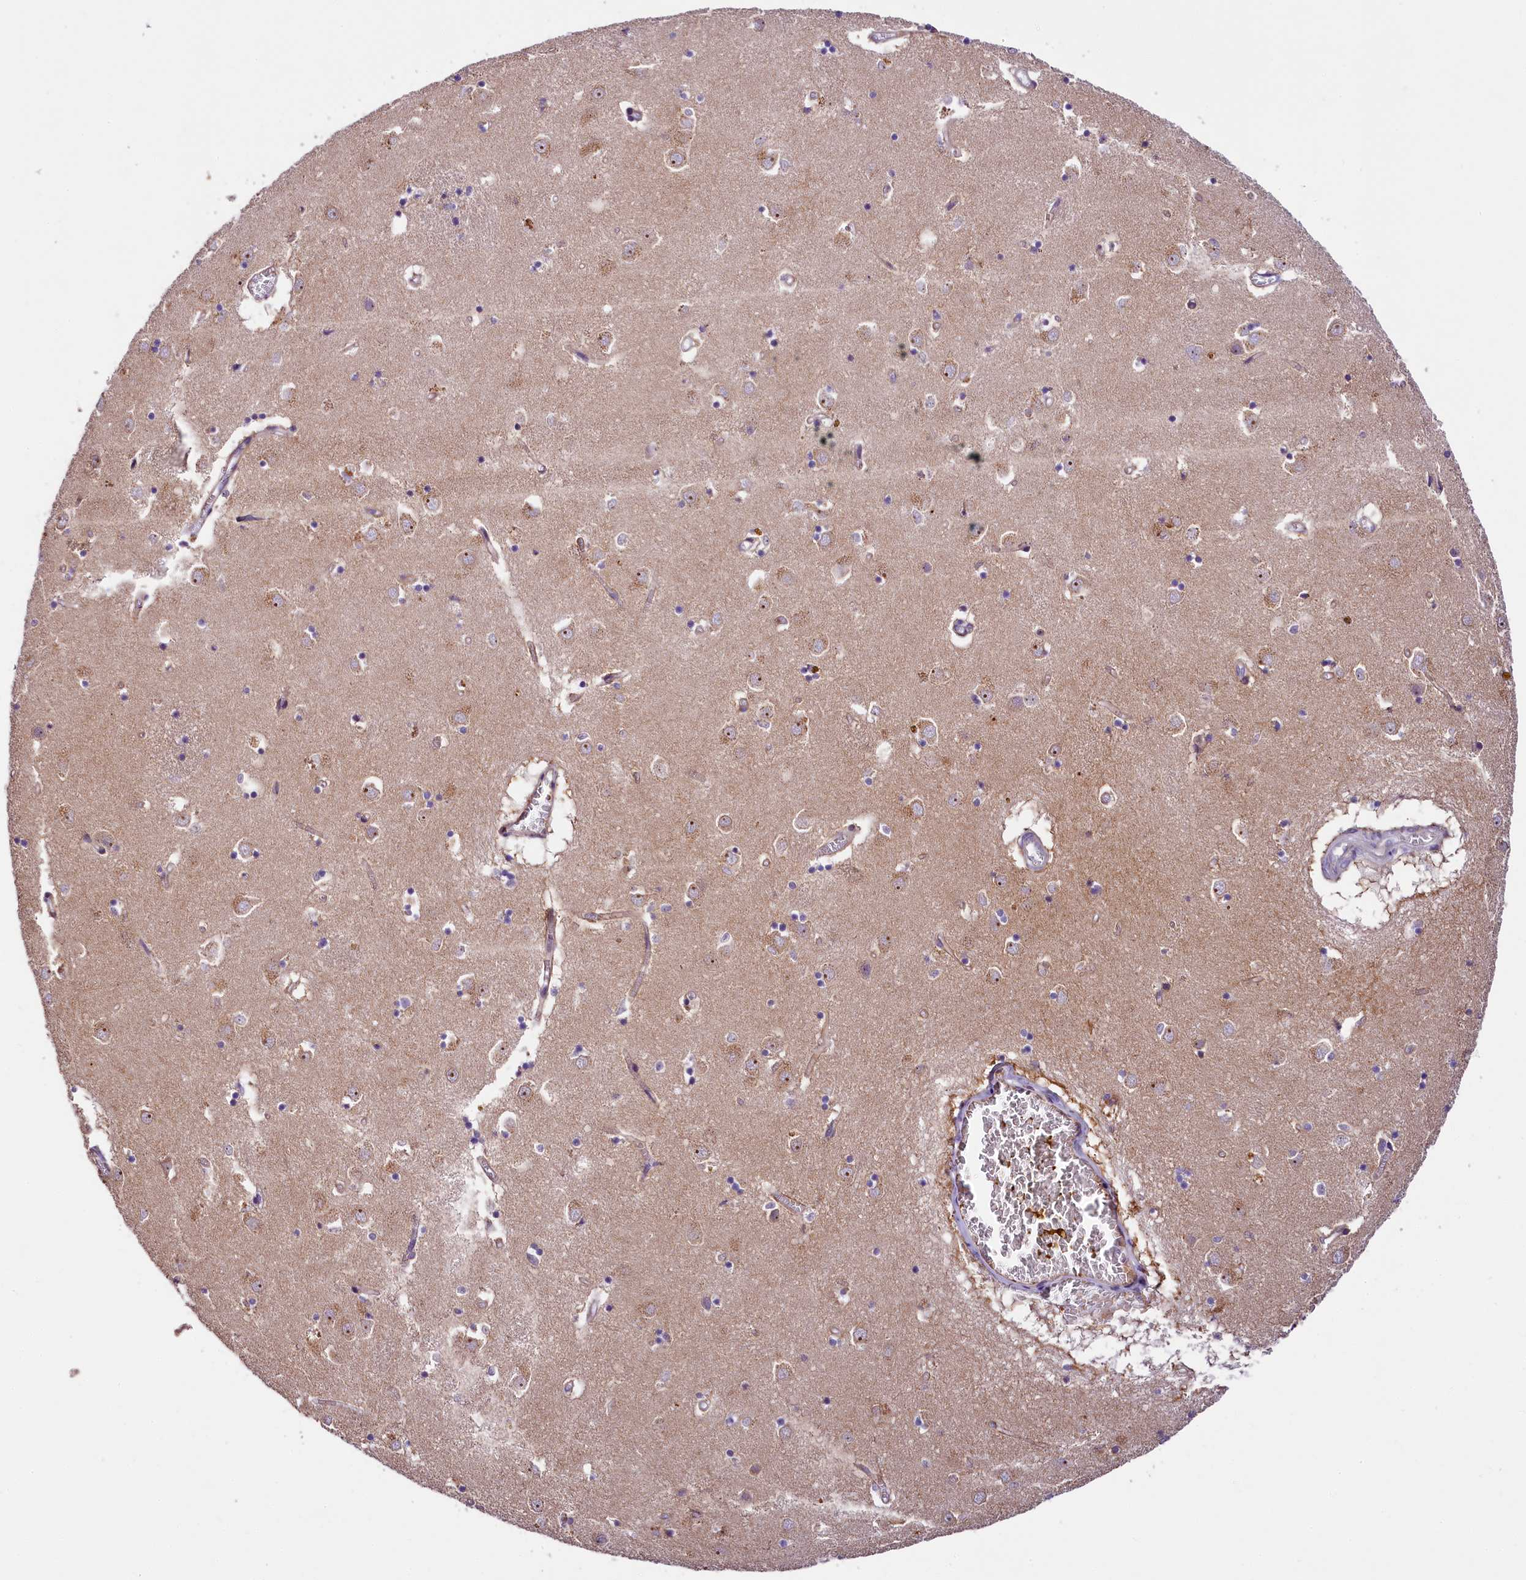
{"staining": {"intensity": "negative", "quantity": "none", "location": "none"}, "tissue": "caudate", "cell_type": "Glial cells", "image_type": "normal", "snomed": [{"axis": "morphology", "description": "Normal tissue, NOS"}, {"axis": "topography", "description": "Lateral ventricle wall"}], "caption": "This is a histopathology image of immunohistochemistry staining of unremarkable caudate, which shows no staining in glial cells.", "gene": "UBXN6", "patient": {"sex": "male", "age": 70}}